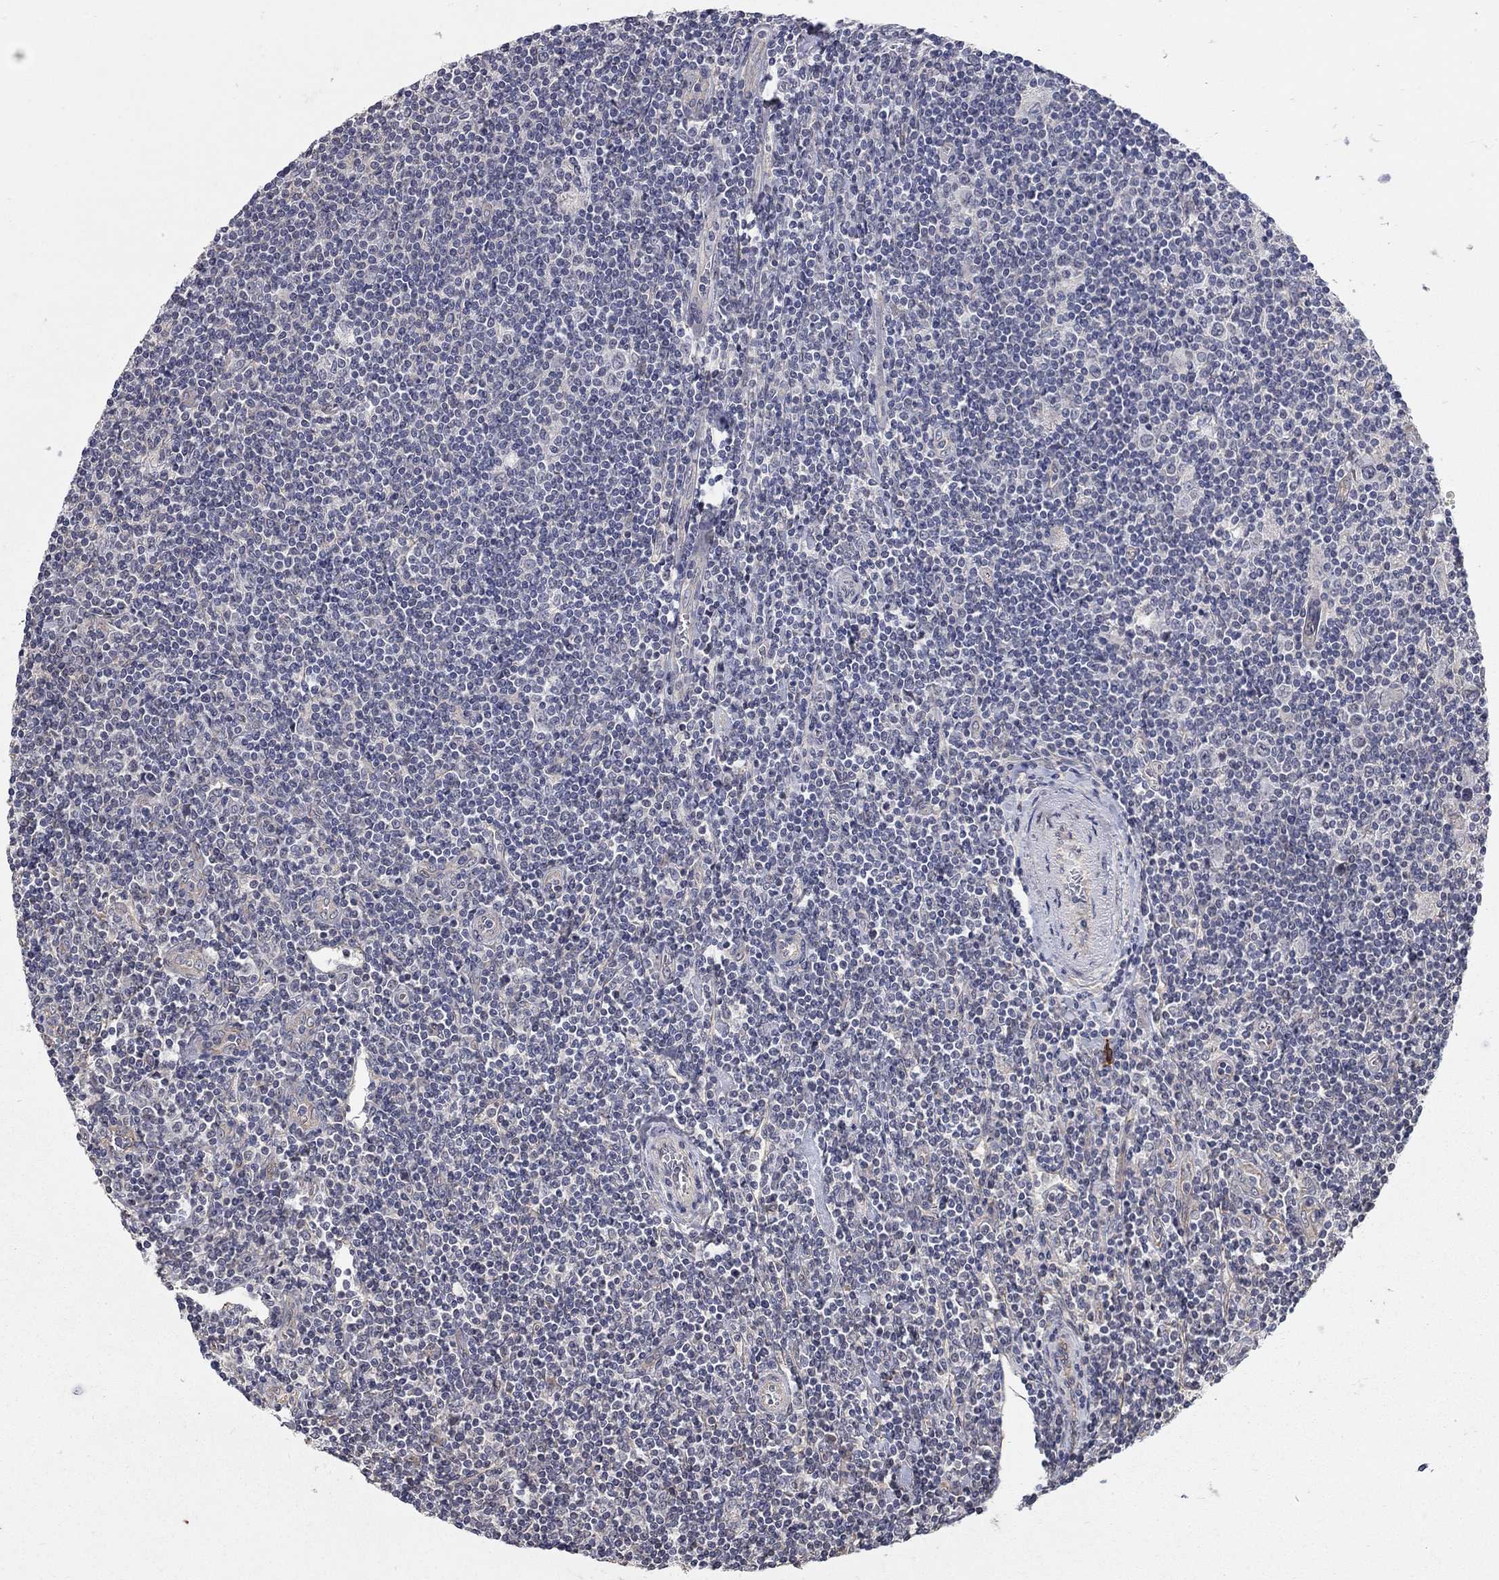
{"staining": {"intensity": "negative", "quantity": "none", "location": "none"}, "tissue": "lymphoma", "cell_type": "Tumor cells", "image_type": "cancer", "snomed": [{"axis": "morphology", "description": "Hodgkin's disease, NOS"}, {"axis": "topography", "description": "Lymph node"}], "caption": "Tumor cells show no significant expression in lymphoma.", "gene": "WASF3", "patient": {"sex": "male", "age": 40}}